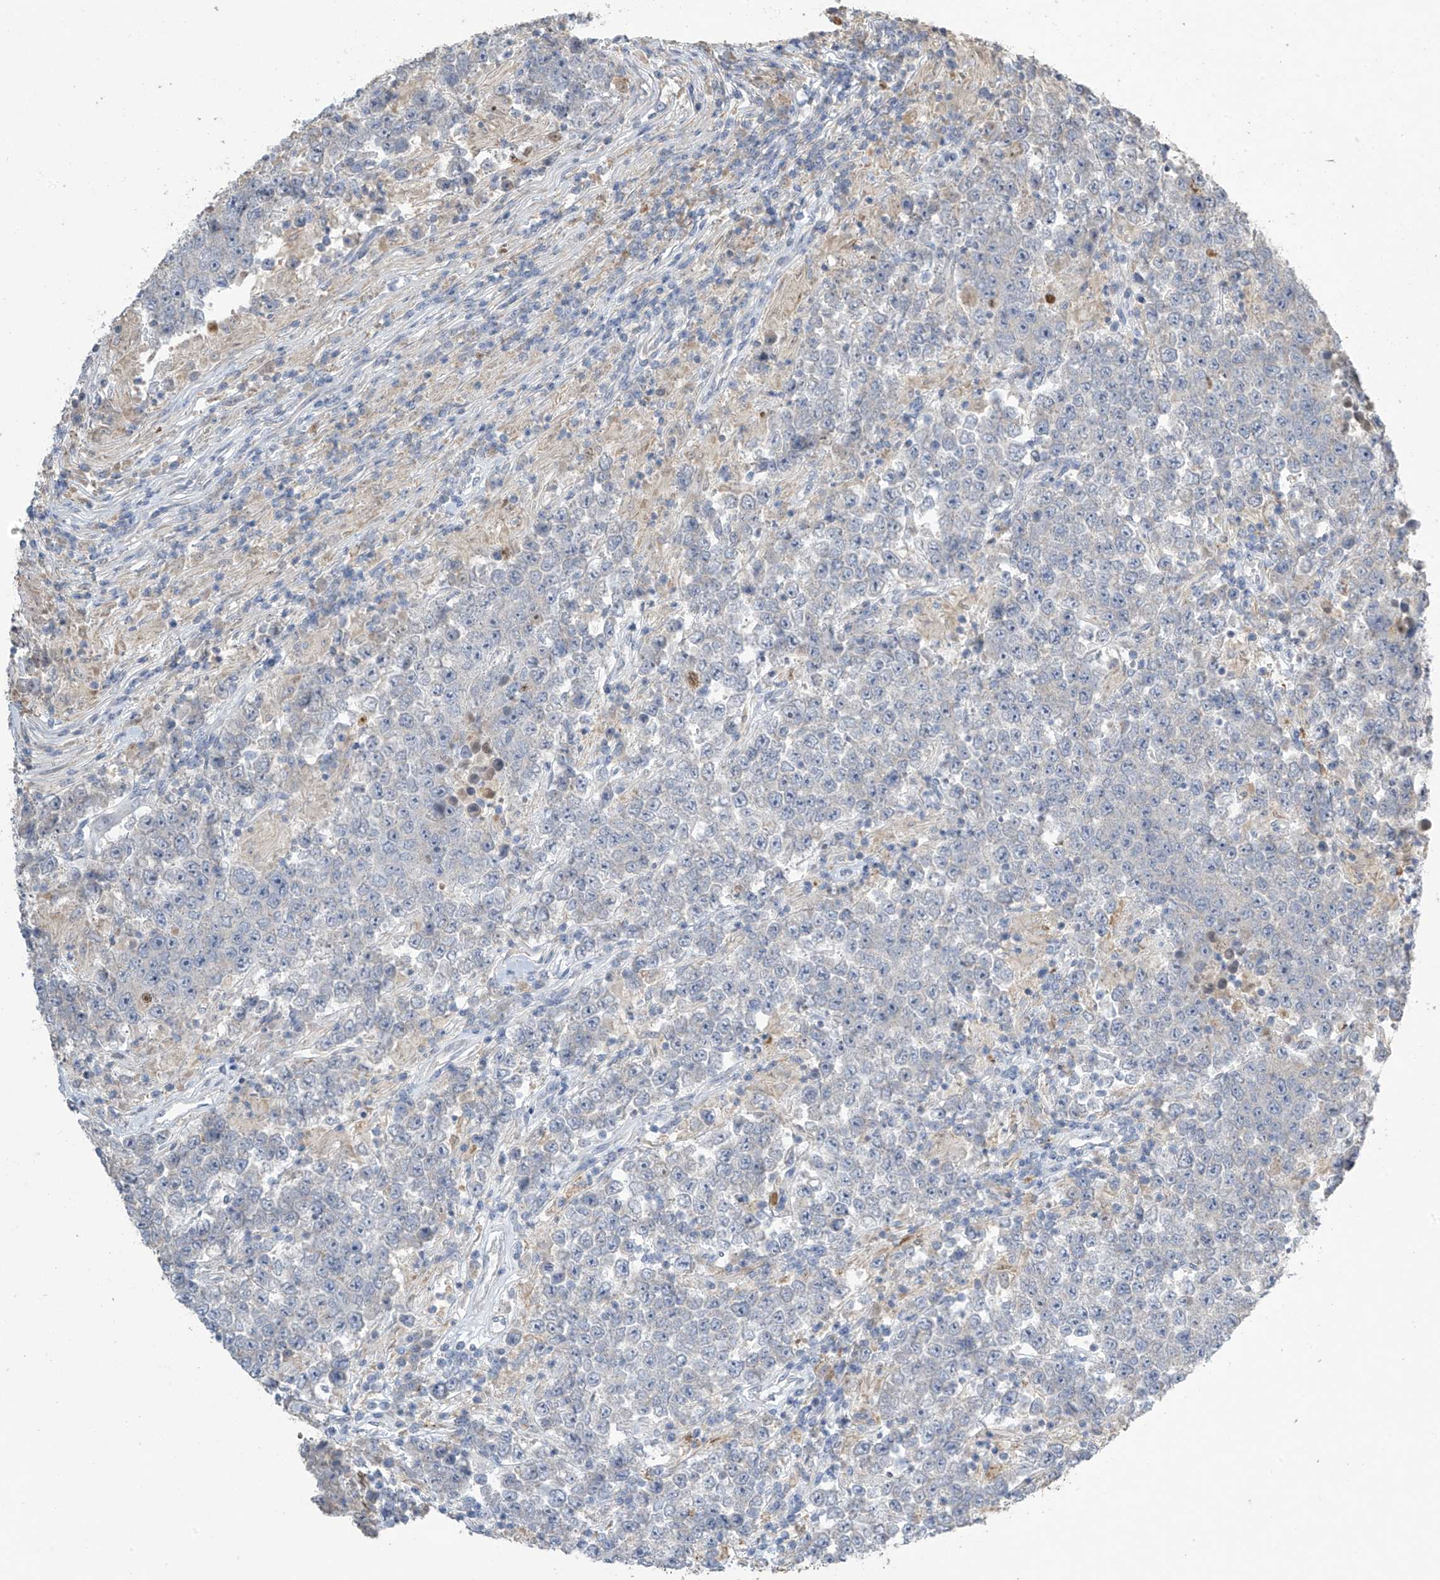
{"staining": {"intensity": "negative", "quantity": "none", "location": "none"}, "tissue": "testis cancer", "cell_type": "Tumor cells", "image_type": "cancer", "snomed": [{"axis": "morphology", "description": "Normal tissue, NOS"}, {"axis": "morphology", "description": "Urothelial carcinoma, High grade"}, {"axis": "morphology", "description": "Seminoma, NOS"}, {"axis": "morphology", "description": "Carcinoma, Embryonal, NOS"}, {"axis": "topography", "description": "Urinary bladder"}, {"axis": "topography", "description": "Testis"}], "caption": "Histopathology image shows no protein expression in tumor cells of seminoma (testis) tissue.", "gene": "SLFN14", "patient": {"sex": "male", "age": 41}}